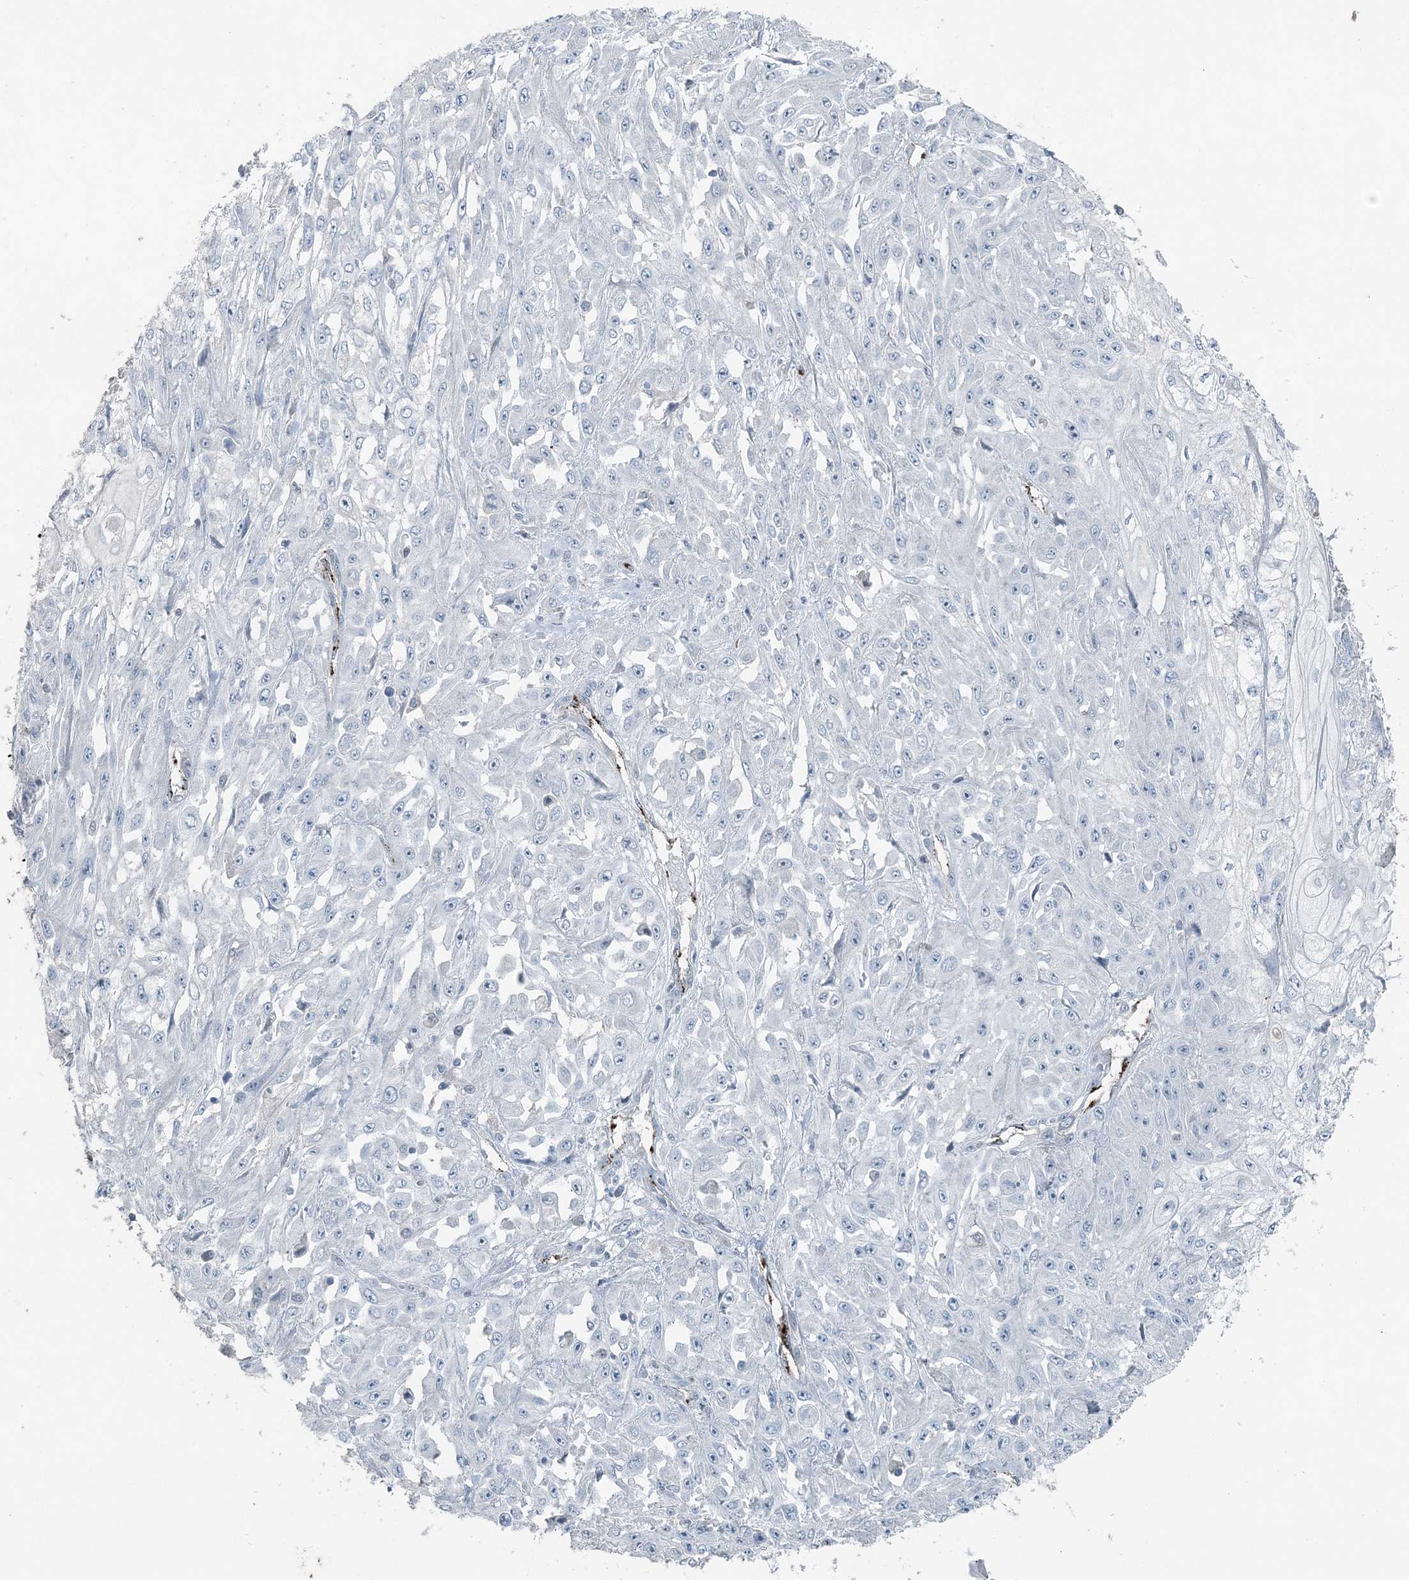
{"staining": {"intensity": "negative", "quantity": "none", "location": "none"}, "tissue": "skin cancer", "cell_type": "Tumor cells", "image_type": "cancer", "snomed": [{"axis": "morphology", "description": "Squamous cell carcinoma, NOS"}, {"axis": "morphology", "description": "Squamous cell carcinoma, metastatic, NOS"}, {"axis": "topography", "description": "Skin"}, {"axis": "topography", "description": "Lymph node"}], "caption": "Tumor cells are negative for protein expression in human squamous cell carcinoma (skin).", "gene": "ELOVL7", "patient": {"sex": "male", "age": 75}}